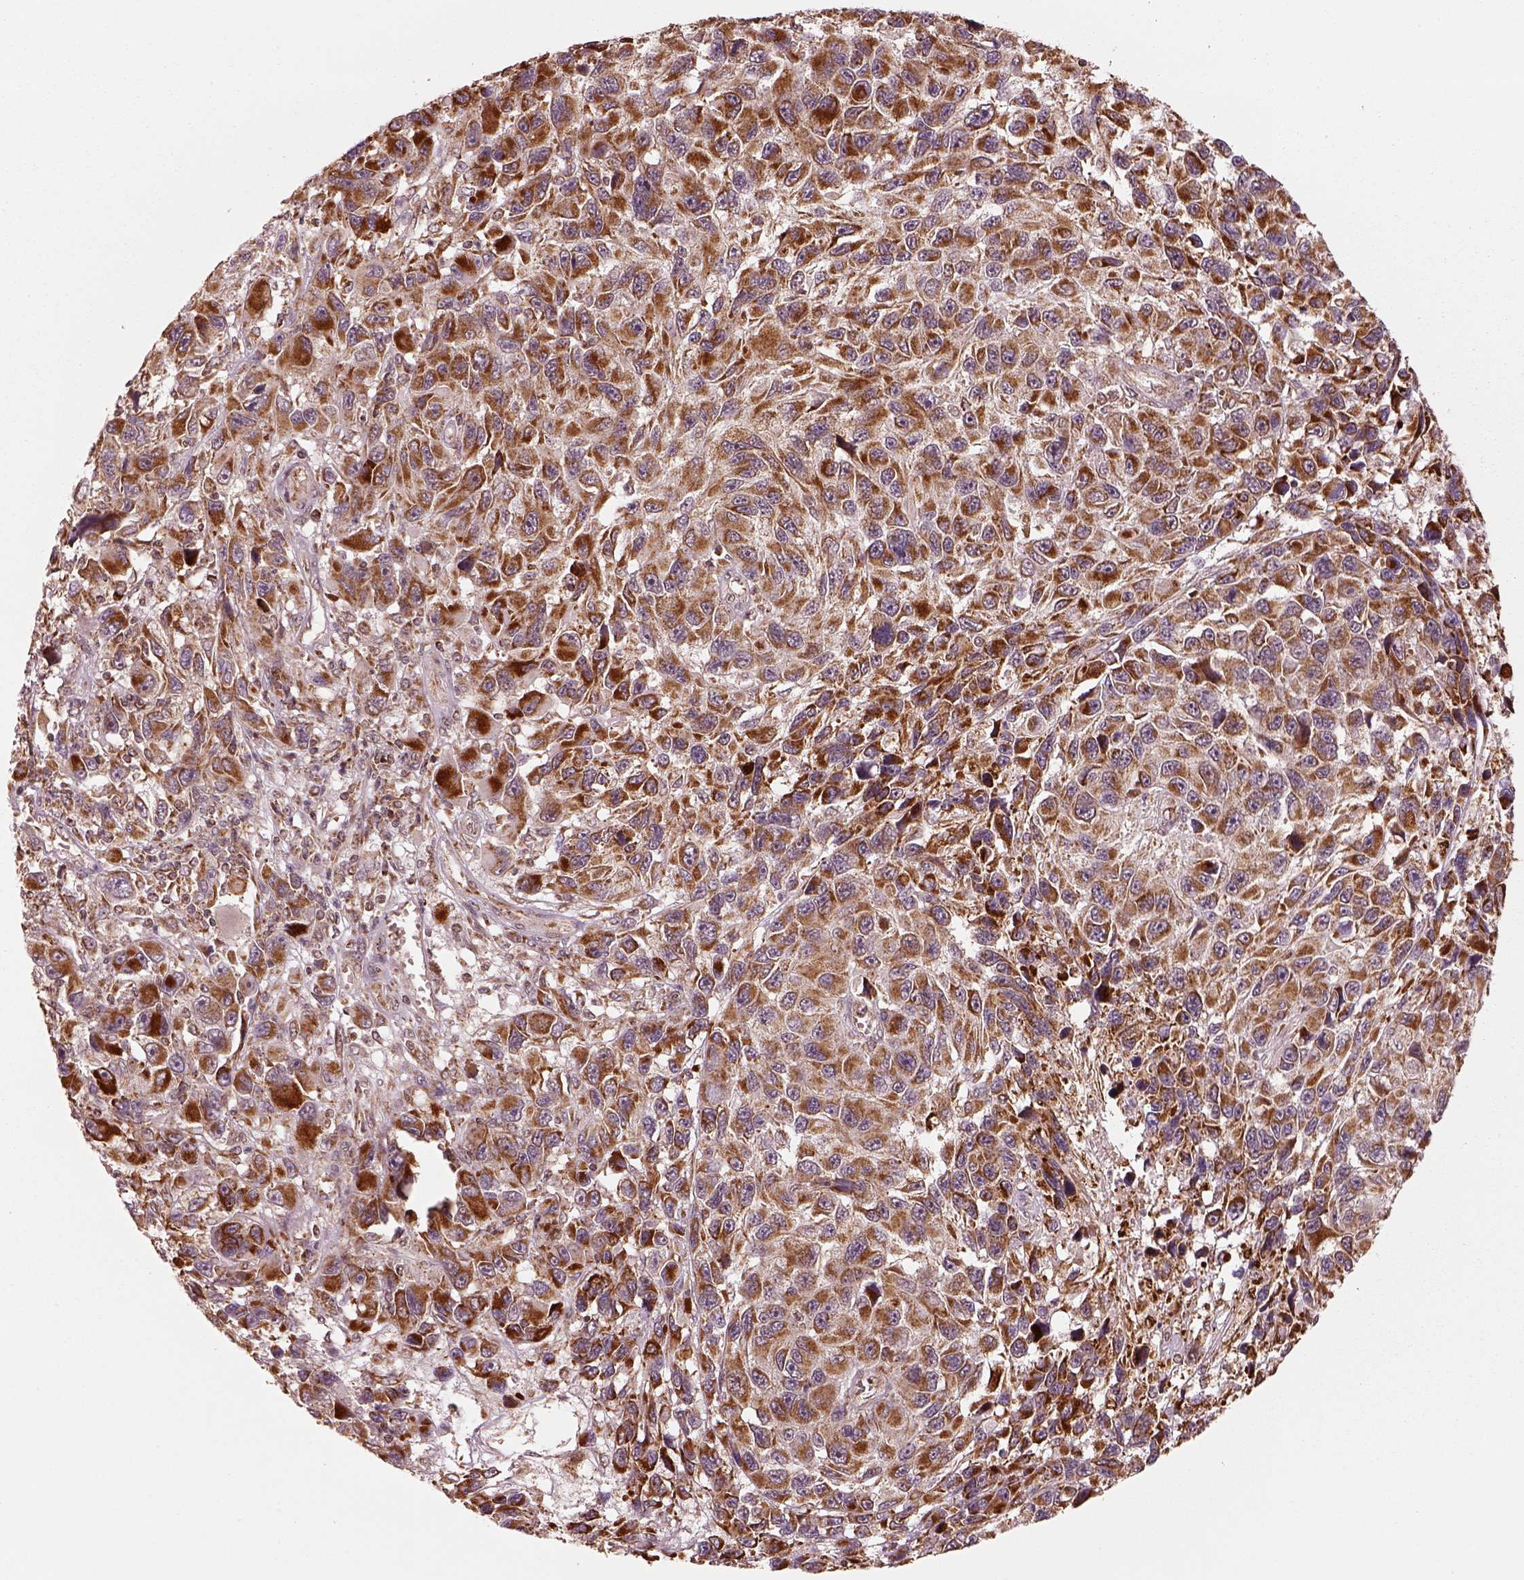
{"staining": {"intensity": "moderate", "quantity": ">75%", "location": "cytoplasmic/membranous"}, "tissue": "melanoma", "cell_type": "Tumor cells", "image_type": "cancer", "snomed": [{"axis": "morphology", "description": "Malignant melanoma, NOS"}, {"axis": "topography", "description": "Skin"}], "caption": "Immunohistochemistry (IHC) of human melanoma demonstrates medium levels of moderate cytoplasmic/membranous expression in approximately >75% of tumor cells.", "gene": "SEL1L3", "patient": {"sex": "male", "age": 53}}